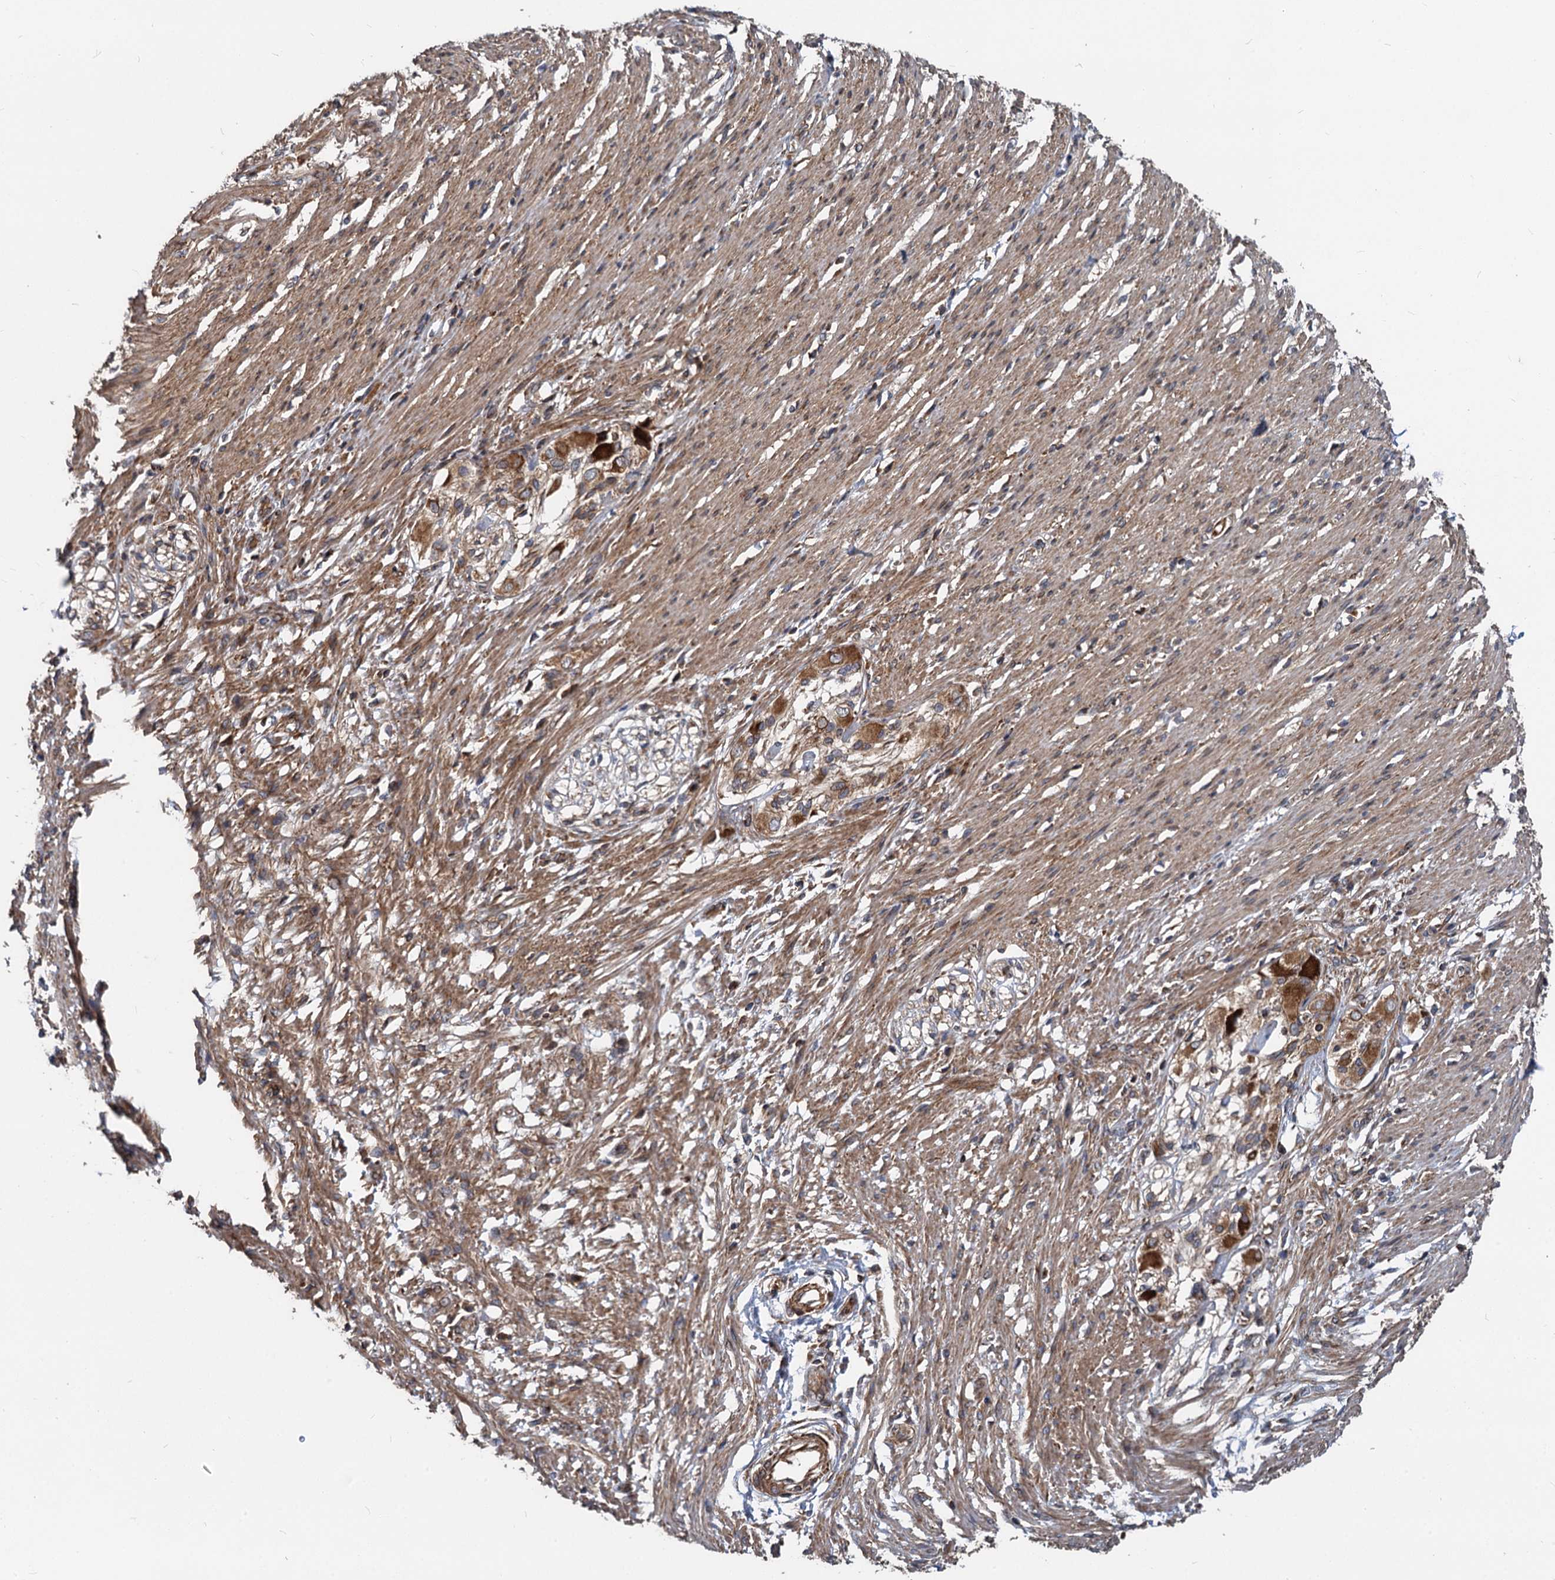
{"staining": {"intensity": "moderate", "quantity": ">75%", "location": "cytoplasmic/membranous"}, "tissue": "smooth muscle", "cell_type": "Smooth muscle cells", "image_type": "normal", "snomed": [{"axis": "morphology", "description": "Normal tissue, NOS"}, {"axis": "morphology", "description": "Adenocarcinoma, NOS"}, {"axis": "topography", "description": "Colon"}, {"axis": "topography", "description": "Peripheral nerve tissue"}], "caption": "Smooth muscle stained with a protein marker shows moderate staining in smooth muscle cells.", "gene": "STIM1", "patient": {"sex": "male", "age": 14}}